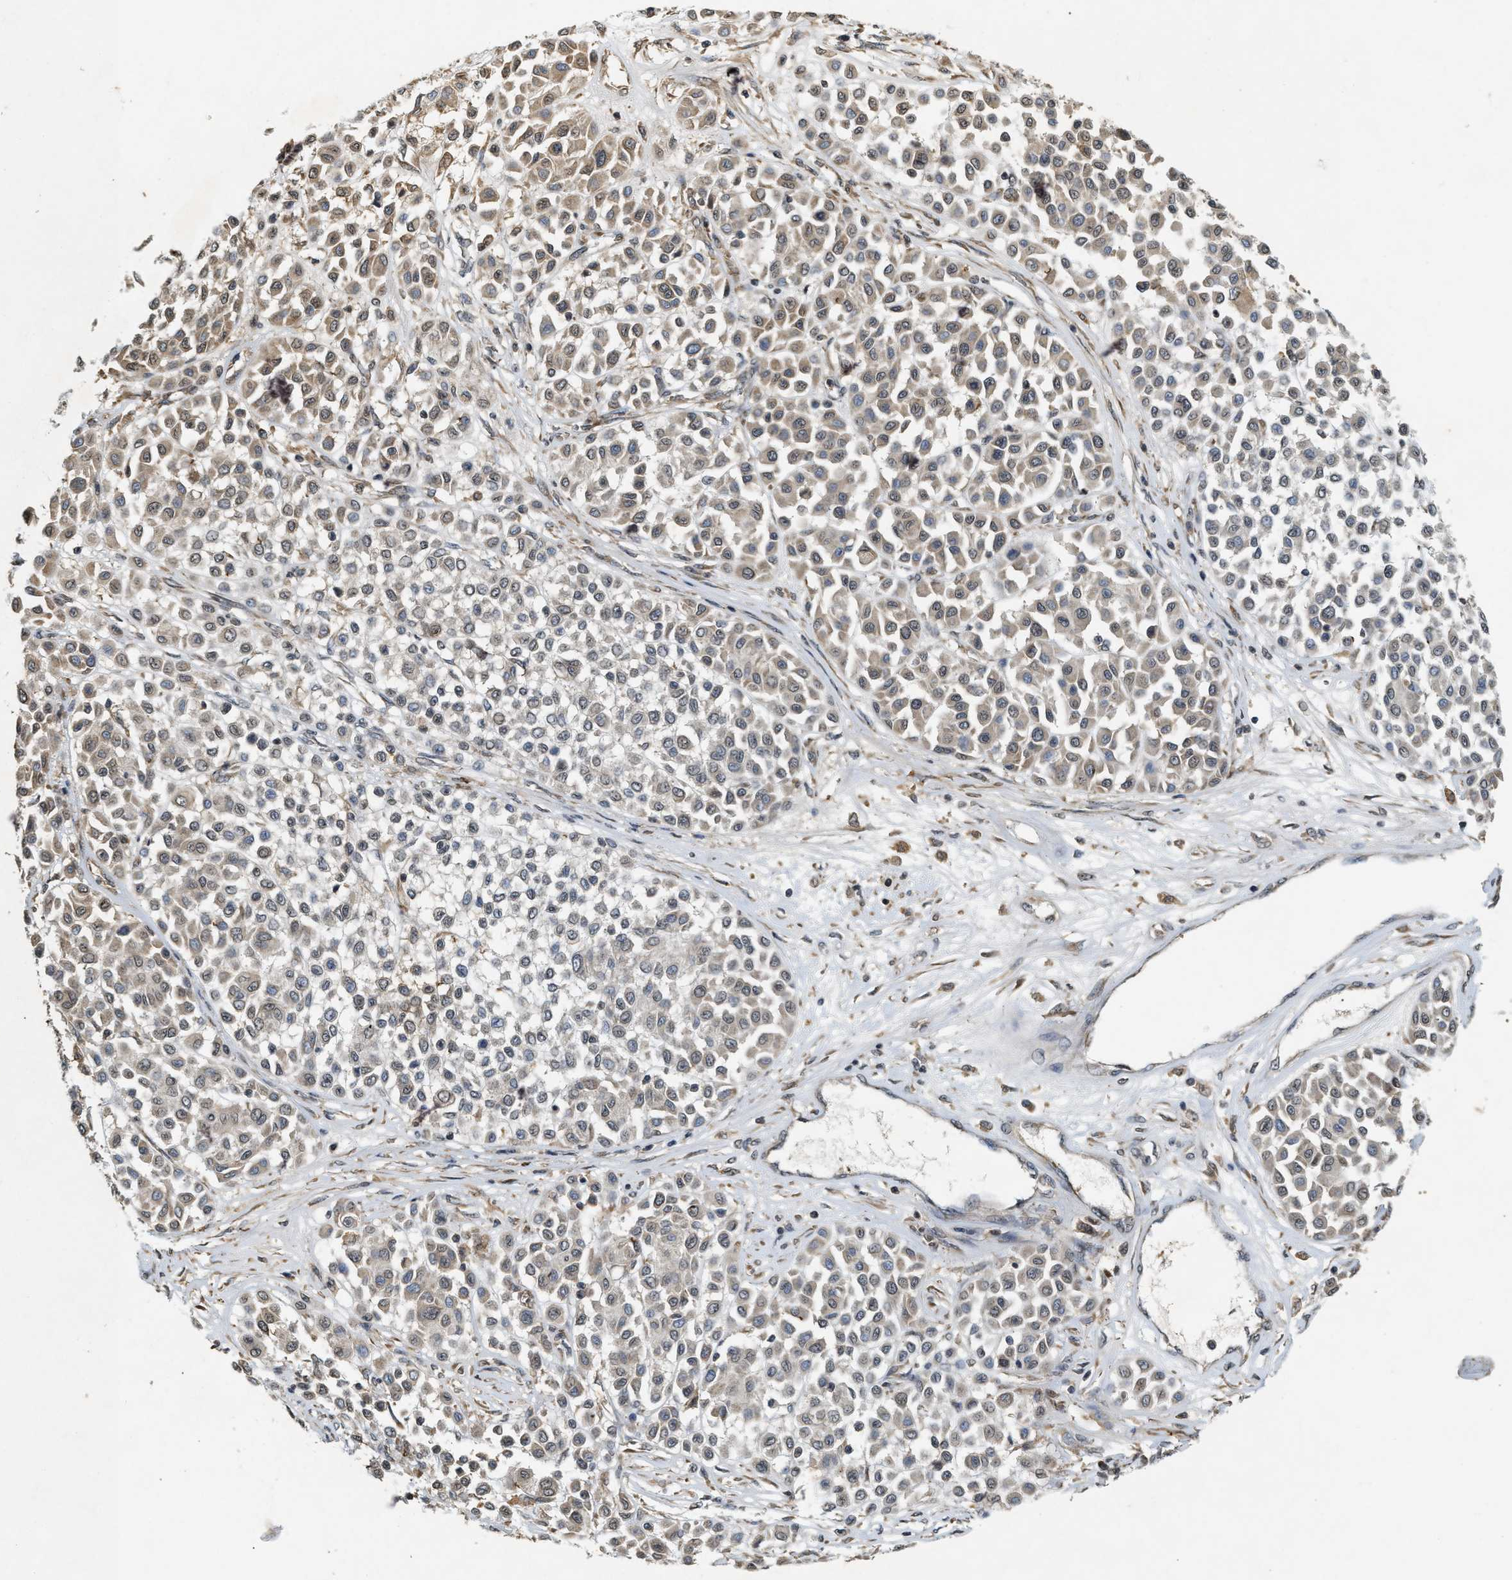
{"staining": {"intensity": "weak", "quantity": ">75%", "location": "cytoplasmic/membranous"}, "tissue": "melanoma", "cell_type": "Tumor cells", "image_type": "cancer", "snomed": [{"axis": "morphology", "description": "Malignant melanoma, Metastatic site"}, {"axis": "topography", "description": "Soft tissue"}], "caption": "Malignant melanoma (metastatic site) stained with a protein marker demonstrates weak staining in tumor cells.", "gene": "KIF21A", "patient": {"sex": "male", "age": 41}}